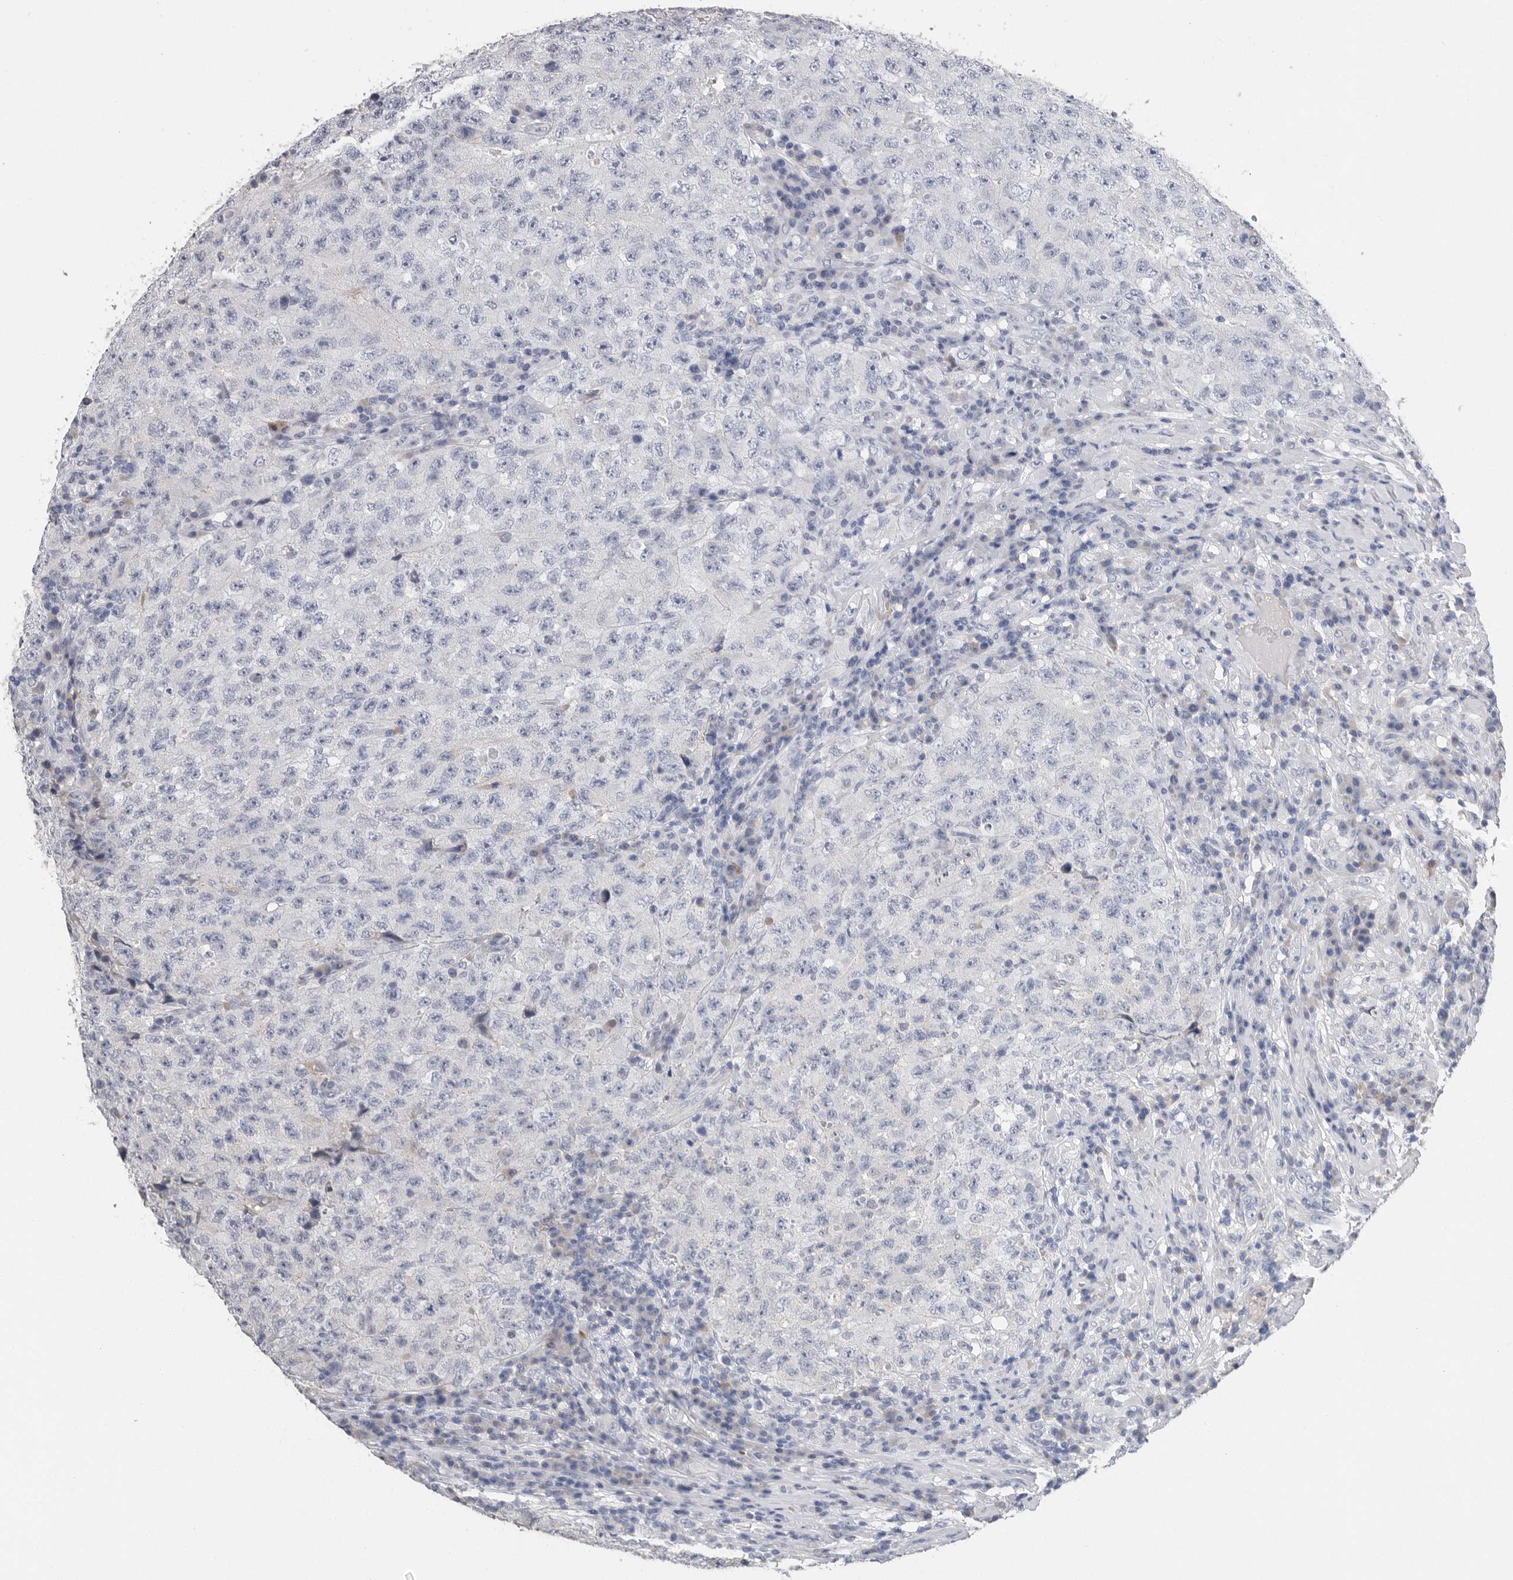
{"staining": {"intensity": "negative", "quantity": "none", "location": "none"}, "tissue": "testis cancer", "cell_type": "Tumor cells", "image_type": "cancer", "snomed": [{"axis": "morphology", "description": "Necrosis, NOS"}, {"axis": "morphology", "description": "Carcinoma, Embryonal, NOS"}, {"axis": "topography", "description": "Testis"}], "caption": "Immunohistochemistry (IHC) photomicrograph of human testis embryonal carcinoma stained for a protein (brown), which shows no positivity in tumor cells. The staining is performed using DAB brown chromogen with nuclei counter-stained in using hematoxylin.", "gene": "FABP6", "patient": {"sex": "male", "age": 19}}